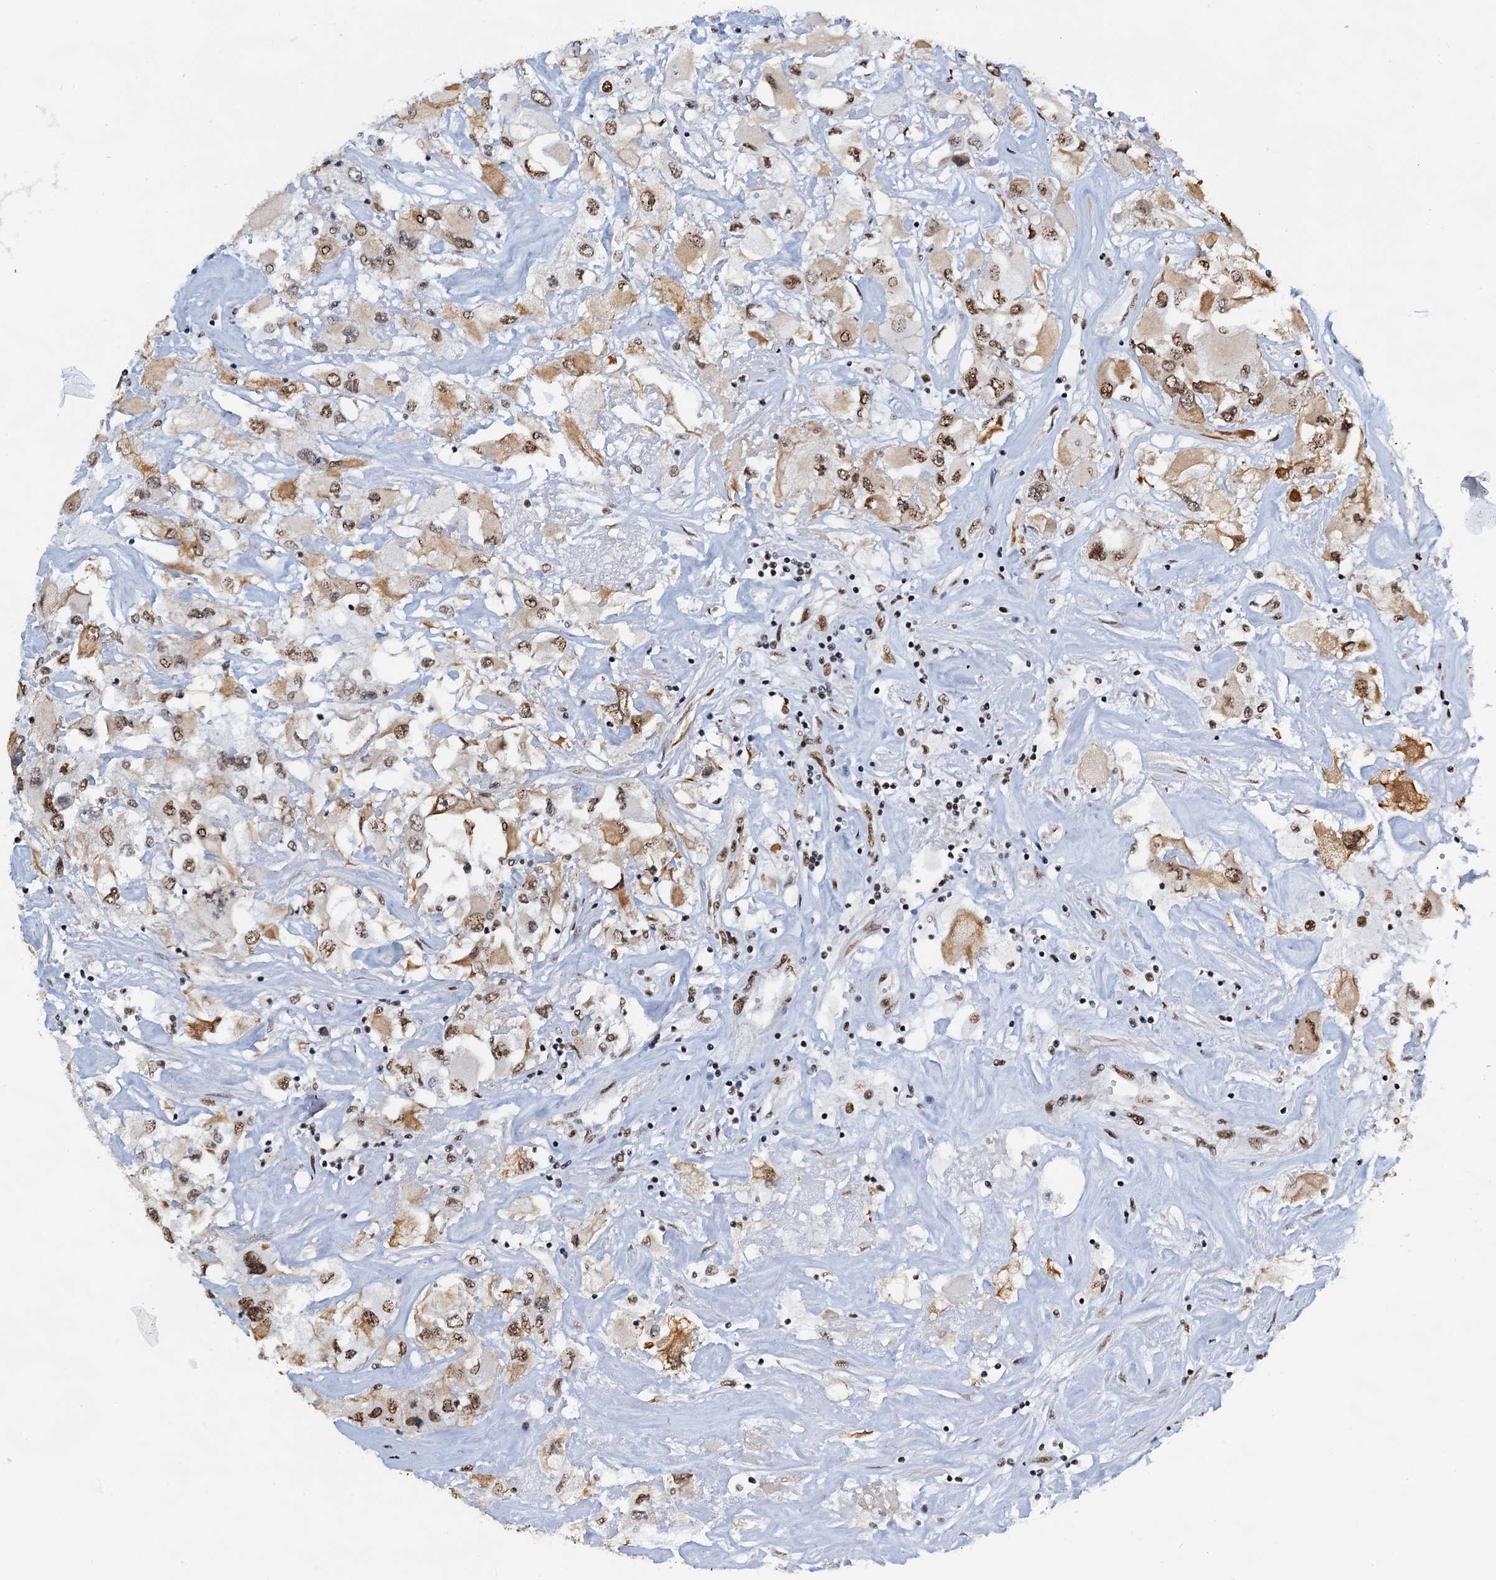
{"staining": {"intensity": "moderate", "quantity": ">75%", "location": "cytoplasmic/membranous,nuclear"}, "tissue": "renal cancer", "cell_type": "Tumor cells", "image_type": "cancer", "snomed": [{"axis": "morphology", "description": "Adenocarcinoma, NOS"}, {"axis": "topography", "description": "Kidney"}], "caption": "A photomicrograph of human renal adenocarcinoma stained for a protein reveals moderate cytoplasmic/membranous and nuclear brown staining in tumor cells.", "gene": "ZNF609", "patient": {"sex": "female", "age": 52}}